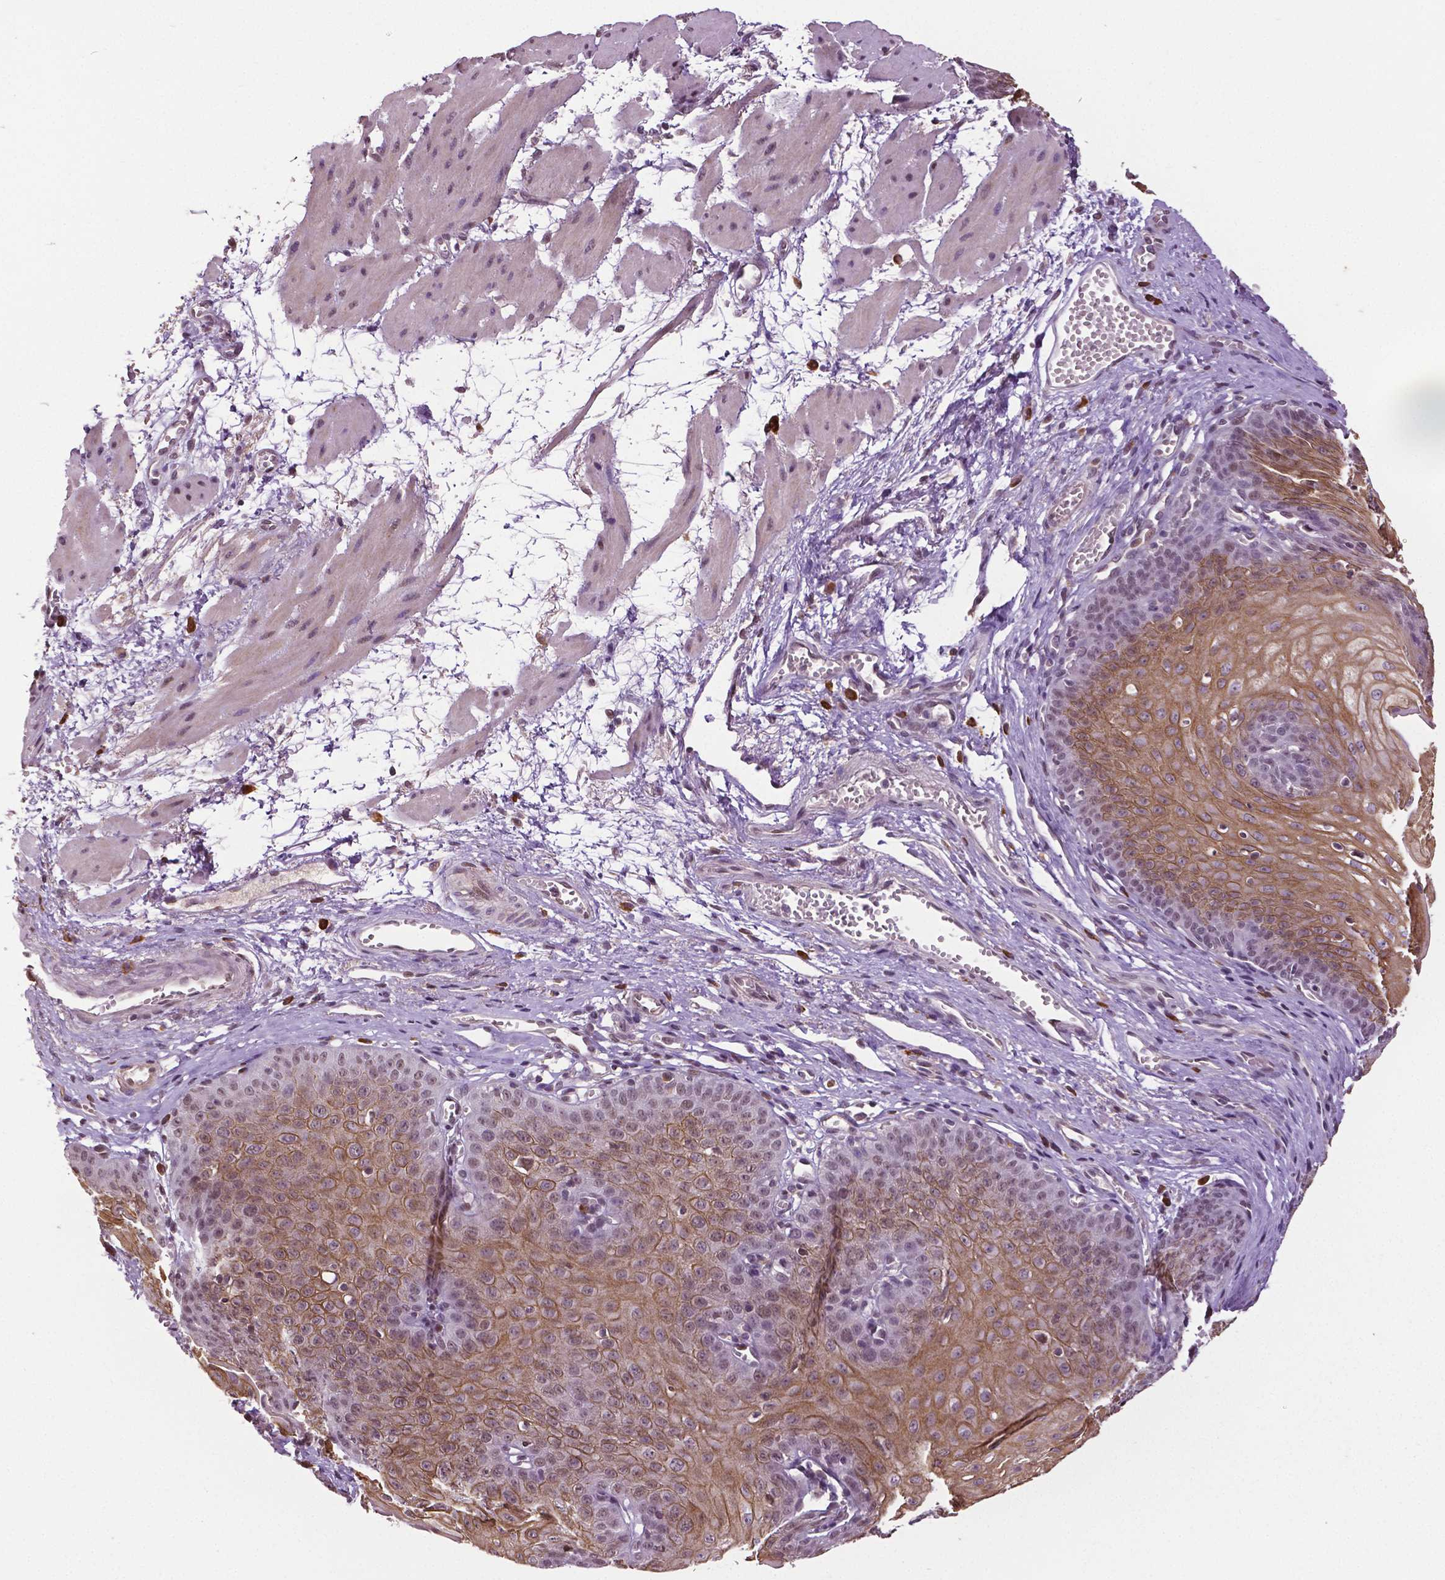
{"staining": {"intensity": "moderate", "quantity": "25%-75%", "location": "cytoplasmic/membranous,nuclear"}, "tissue": "esophagus", "cell_type": "Squamous epithelial cells", "image_type": "normal", "snomed": [{"axis": "morphology", "description": "Normal tissue, NOS"}, {"axis": "topography", "description": "Esophagus"}], "caption": "Esophagus was stained to show a protein in brown. There is medium levels of moderate cytoplasmic/membranous,nuclear staining in approximately 25%-75% of squamous epithelial cells.", "gene": "DLX5", "patient": {"sex": "male", "age": 71}}